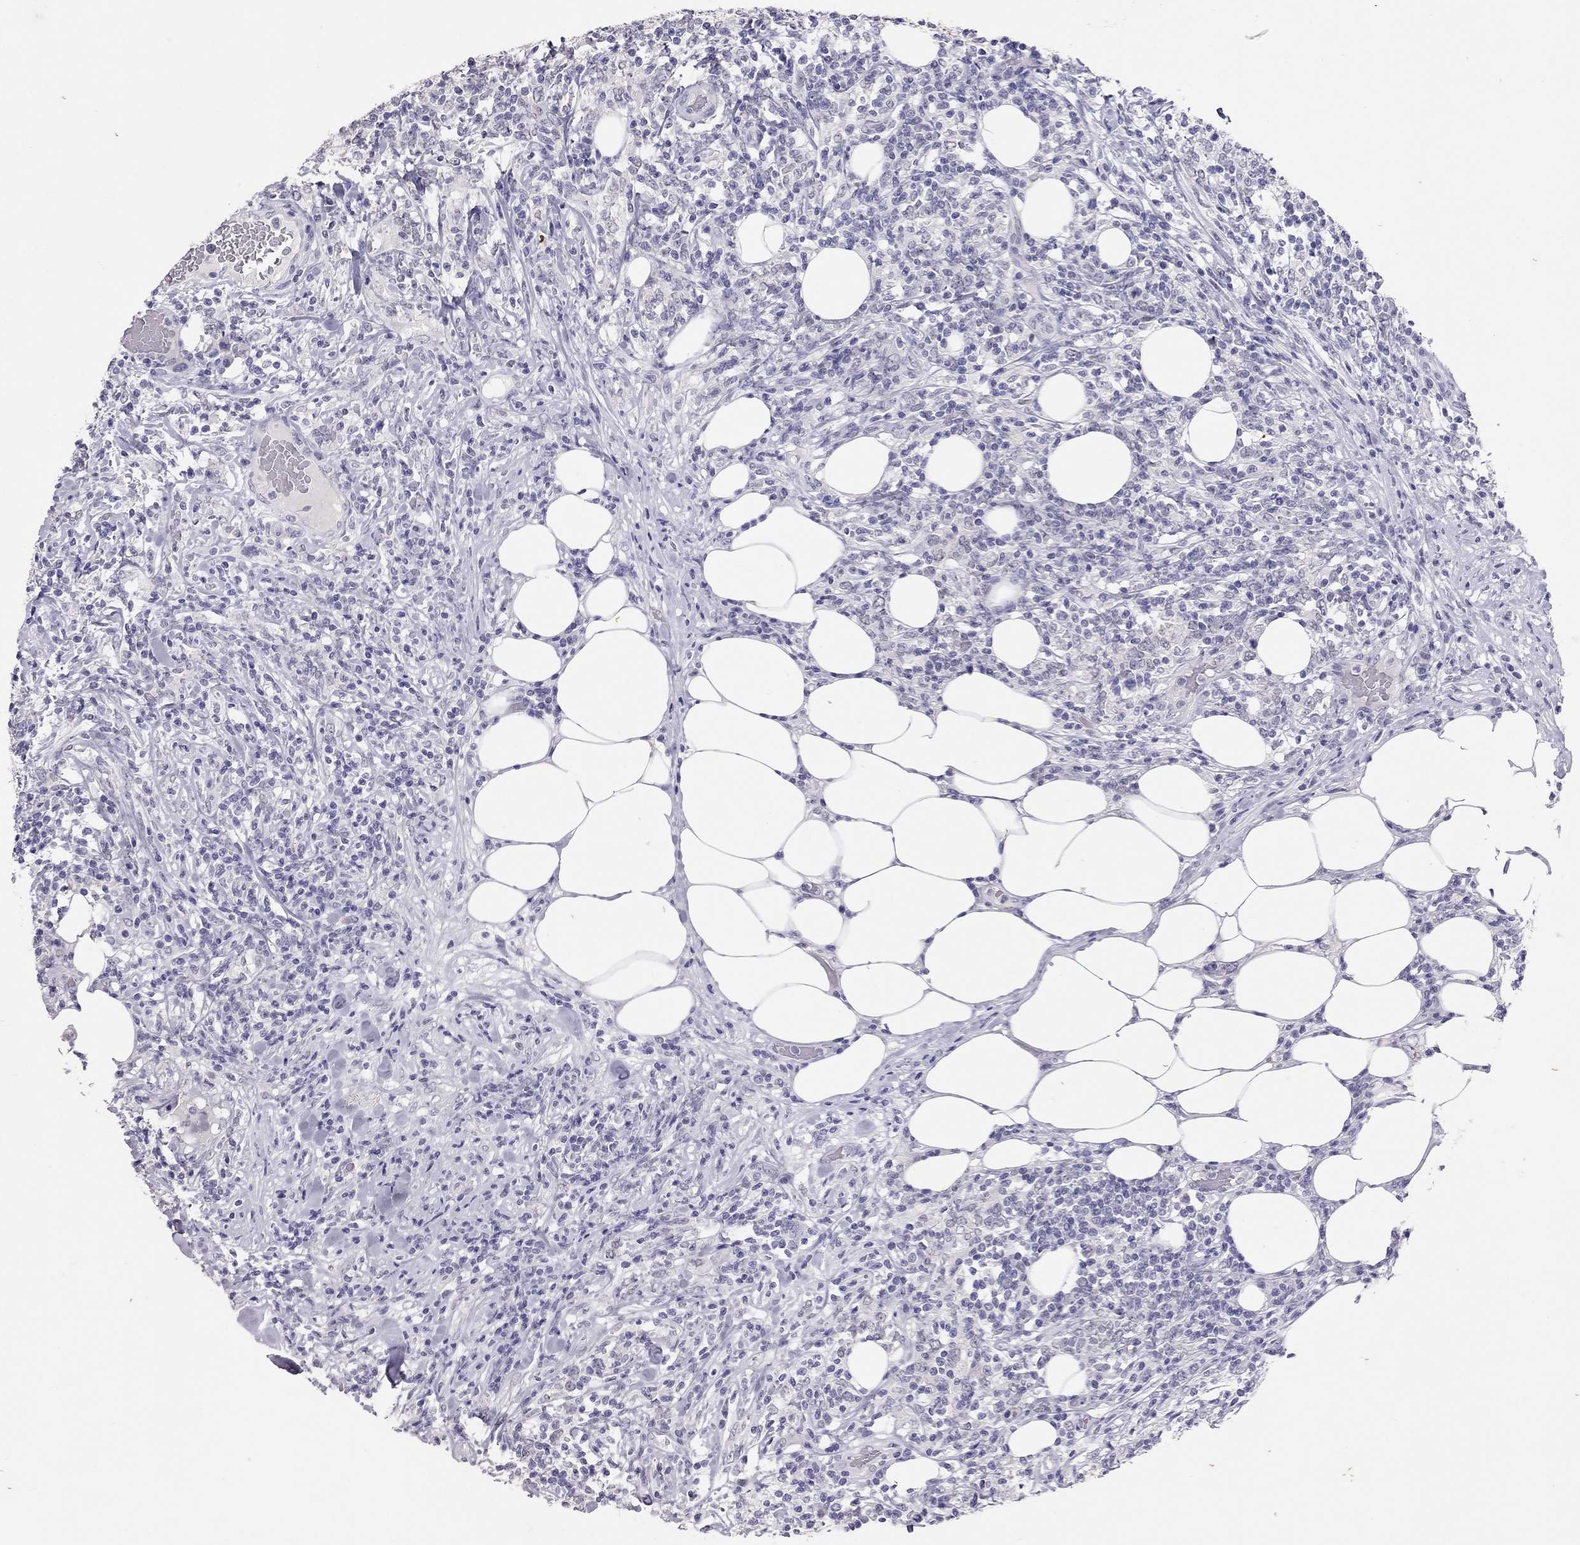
{"staining": {"intensity": "negative", "quantity": "none", "location": "none"}, "tissue": "lymphoma", "cell_type": "Tumor cells", "image_type": "cancer", "snomed": [{"axis": "morphology", "description": "Malignant lymphoma, non-Hodgkin's type, High grade"}, {"axis": "topography", "description": "Lymph node"}], "caption": "There is no significant staining in tumor cells of lymphoma. Nuclei are stained in blue.", "gene": "PSMB11", "patient": {"sex": "female", "age": 84}}